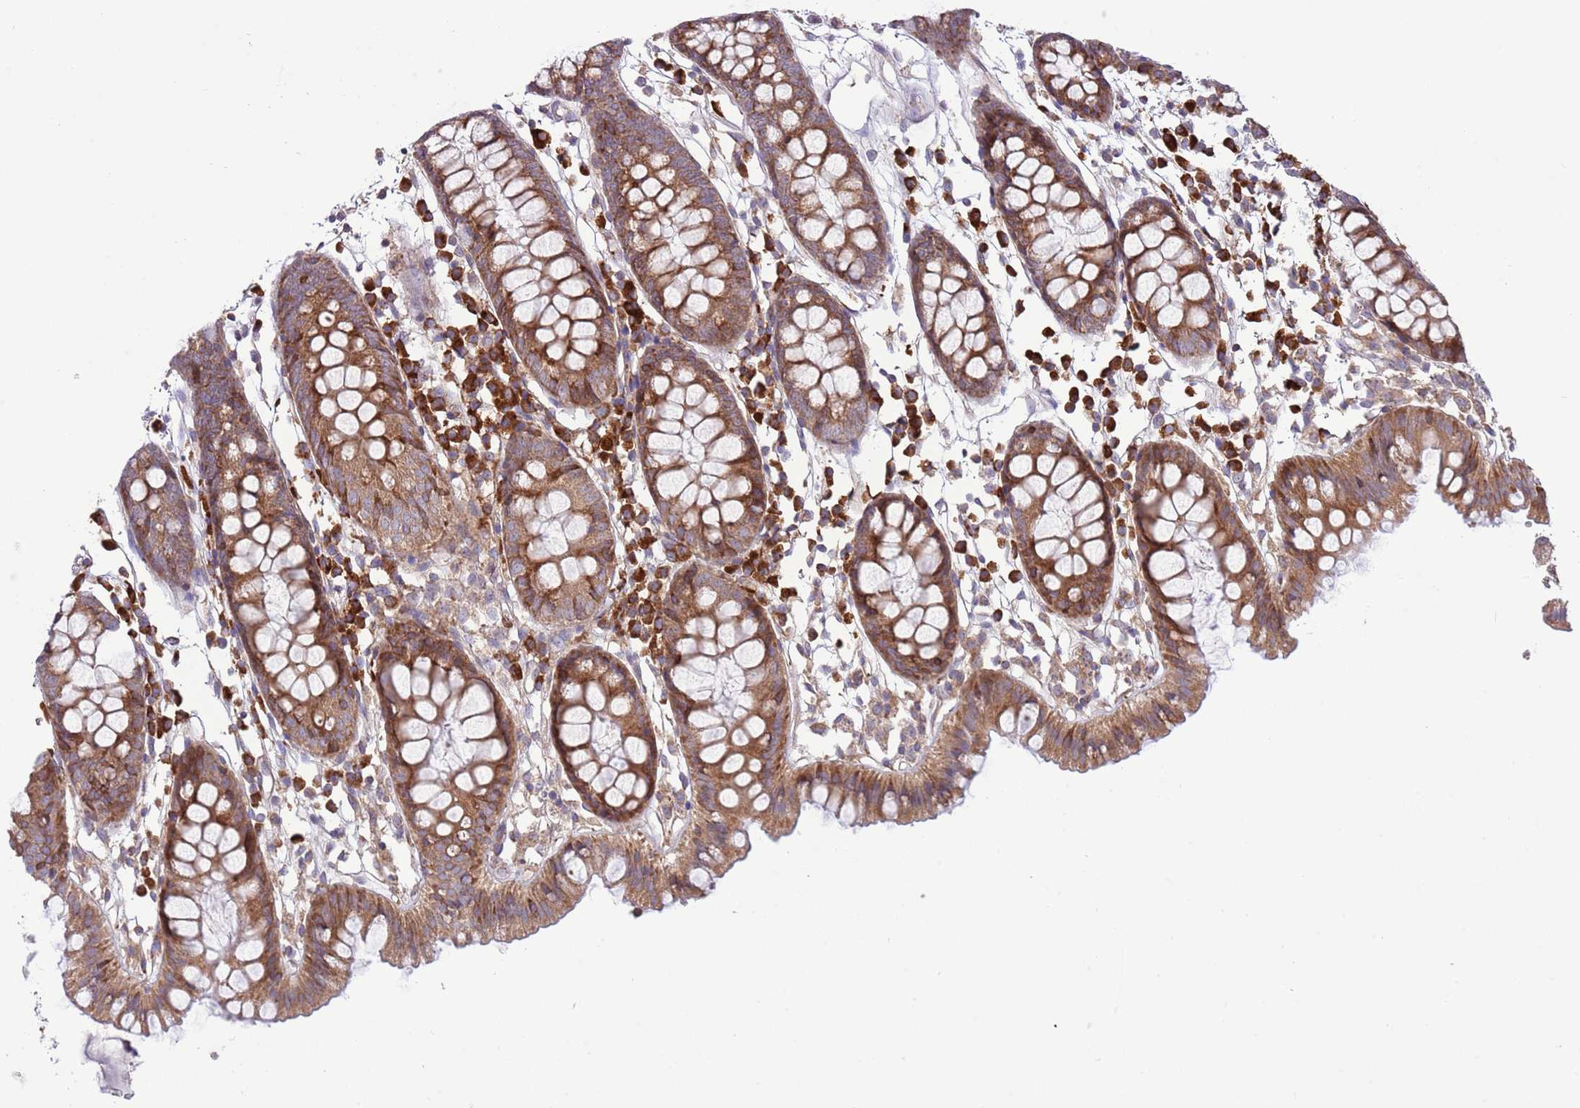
{"staining": {"intensity": "weak", "quantity": "25%-75%", "location": "cytoplasmic/membranous"}, "tissue": "colon", "cell_type": "Endothelial cells", "image_type": "normal", "snomed": [{"axis": "morphology", "description": "Normal tissue, NOS"}, {"axis": "topography", "description": "Colon"}], "caption": "Human colon stained for a protein (brown) demonstrates weak cytoplasmic/membranous positive staining in about 25%-75% of endothelial cells.", "gene": "DAND5", "patient": {"sex": "female", "age": 84}}